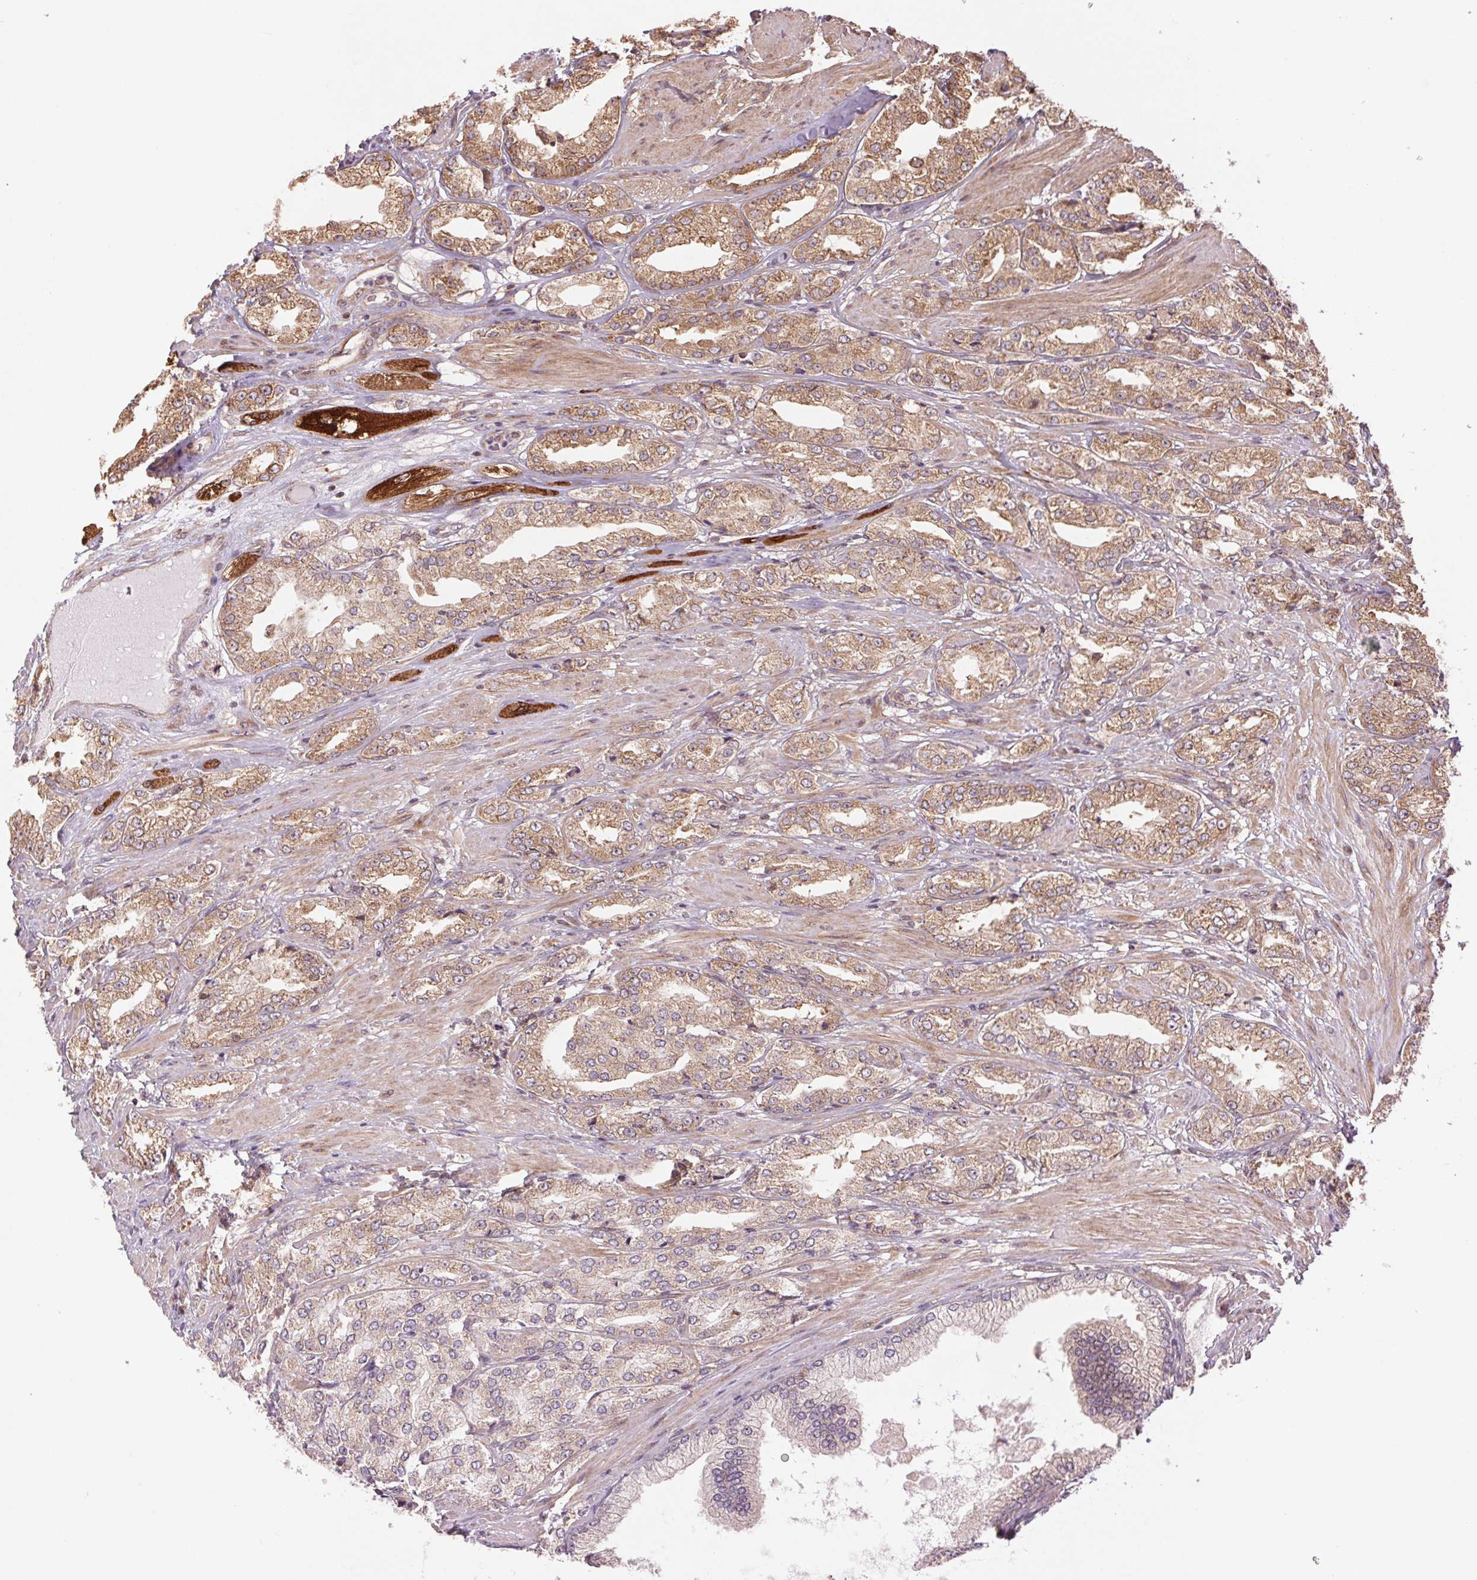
{"staining": {"intensity": "moderate", "quantity": "25%-75%", "location": "cytoplasmic/membranous"}, "tissue": "prostate cancer", "cell_type": "Tumor cells", "image_type": "cancer", "snomed": [{"axis": "morphology", "description": "Adenocarcinoma, High grade"}, {"axis": "topography", "description": "Prostate"}], "caption": "Protein expression analysis of human prostate cancer (adenocarcinoma (high-grade)) reveals moderate cytoplasmic/membranous expression in approximately 25%-75% of tumor cells. (IHC, brightfield microscopy, high magnification).", "gene": "BTF3L4", "patient": {"sex": "male", "age": 68}}